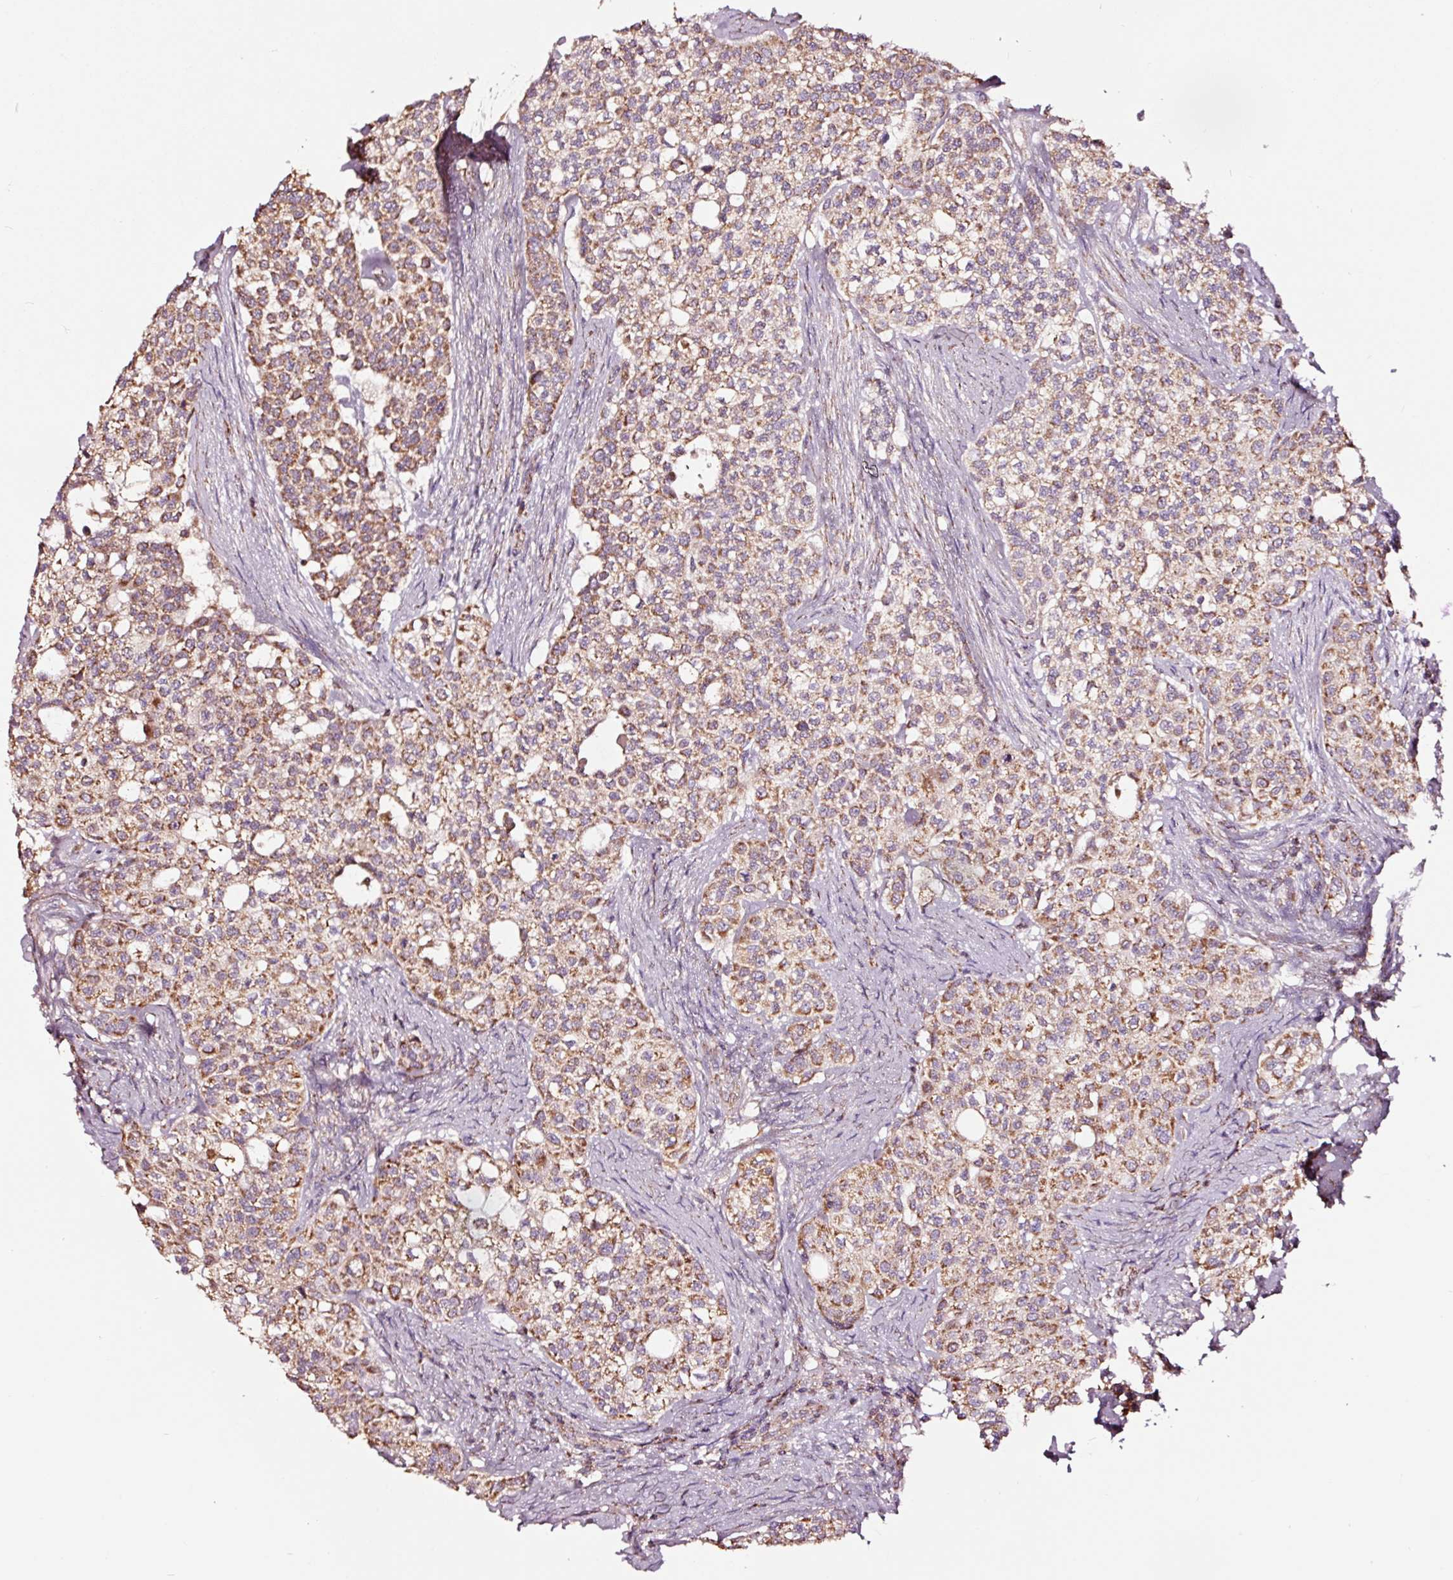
{"staining": {"intensity": "moderate", "quantity": ">75%", "location": "cytoplasmic/membranous"}, "tissue": "head and neck cancer", "cell_type": "Tumor cells", "image_type": "cancer", "snomed": [{"axis": "morphology", "description": "Adenocarcinoma, NOS"}, {"axis": "topography", "description": "Head-Neck"}], "caption": "Protein staining of adenocarcinoma (head and neck) tissue shows moderate cytoplasmic/membranous positivity in about >75% of tumor cells. (DAB (3,3'-diaminobenzidine) IHC with brightfield microscopy, high magnification).", "gene": "TPM1", "patient": {"sex": "male", "age": 81}}